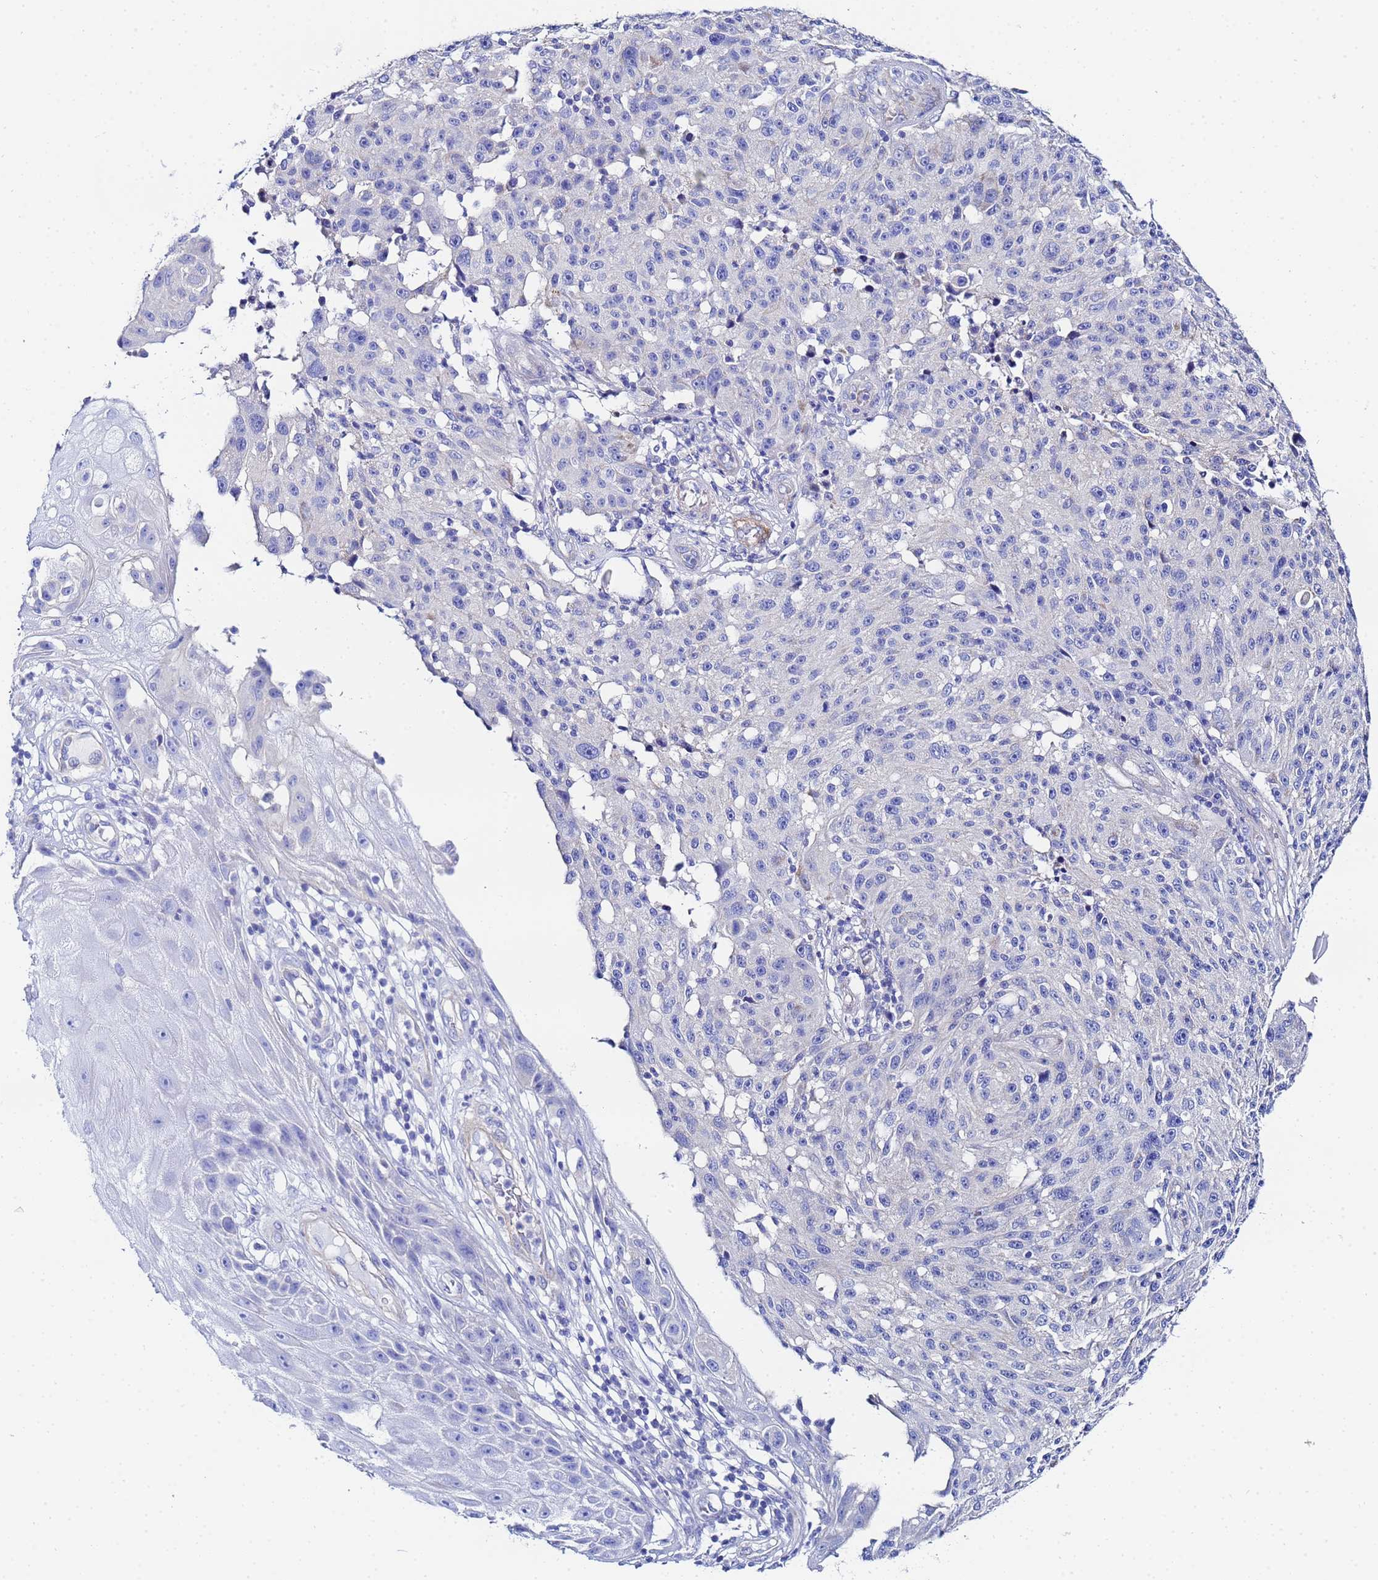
{"staining": {"intensity": "negative", "quantity": "none", "location": "none"}, "tissue": "melanoma", "cell_type": "Tumor cells", "image_type": "cancer", "snomed": [{"axis": "morphology", "description": "Malignant melanoma, NOS"}, {"axis": "topography", "description": "Skin"}], "caption": "Malignant melanoma stained for a protein using immunohistochemistry demonstrates no staining tumor cells.", "gene": "RAB39B", "patient": {"sex": "male", "age": 53}}